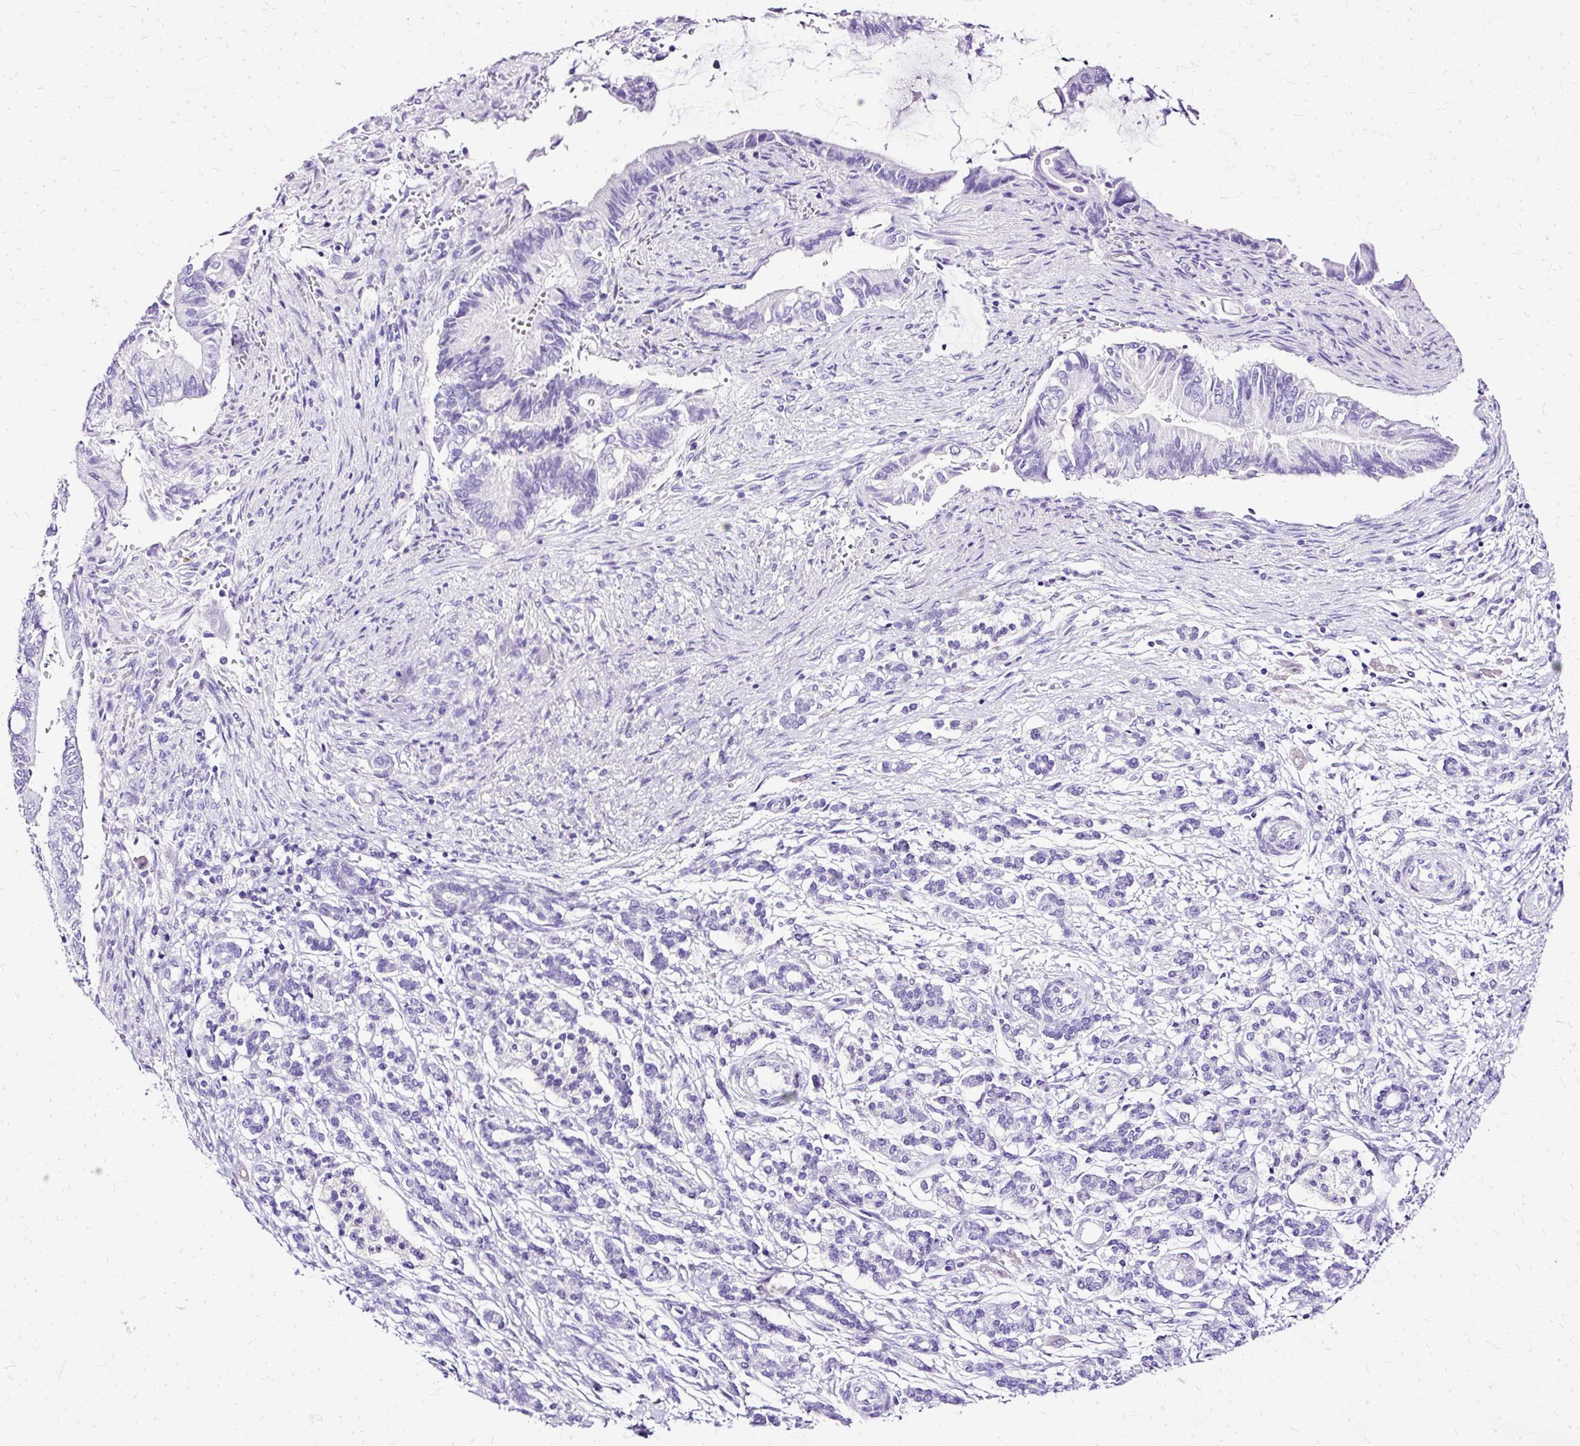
{"staining": {"intensity": "negative", "quantity": "none", "location": "none"}, "tissue": "pancreatic cancer", "cell_type": "Tumor cells", "image_type": "cancer", "snomed": [{"axis": "morphology", "description": "Adenocarcinoma, NOS"}, {"axis": "topography", "description": "Pancreas"}], "caption": "This is an immunohistochemistry (IHC) histopathology image of pancreatic cancer (adenocarcinoma). There is no positivity in tumor cells.", "gene": "SLC8A2", "patient": {"sex": "male", "age": 68}}